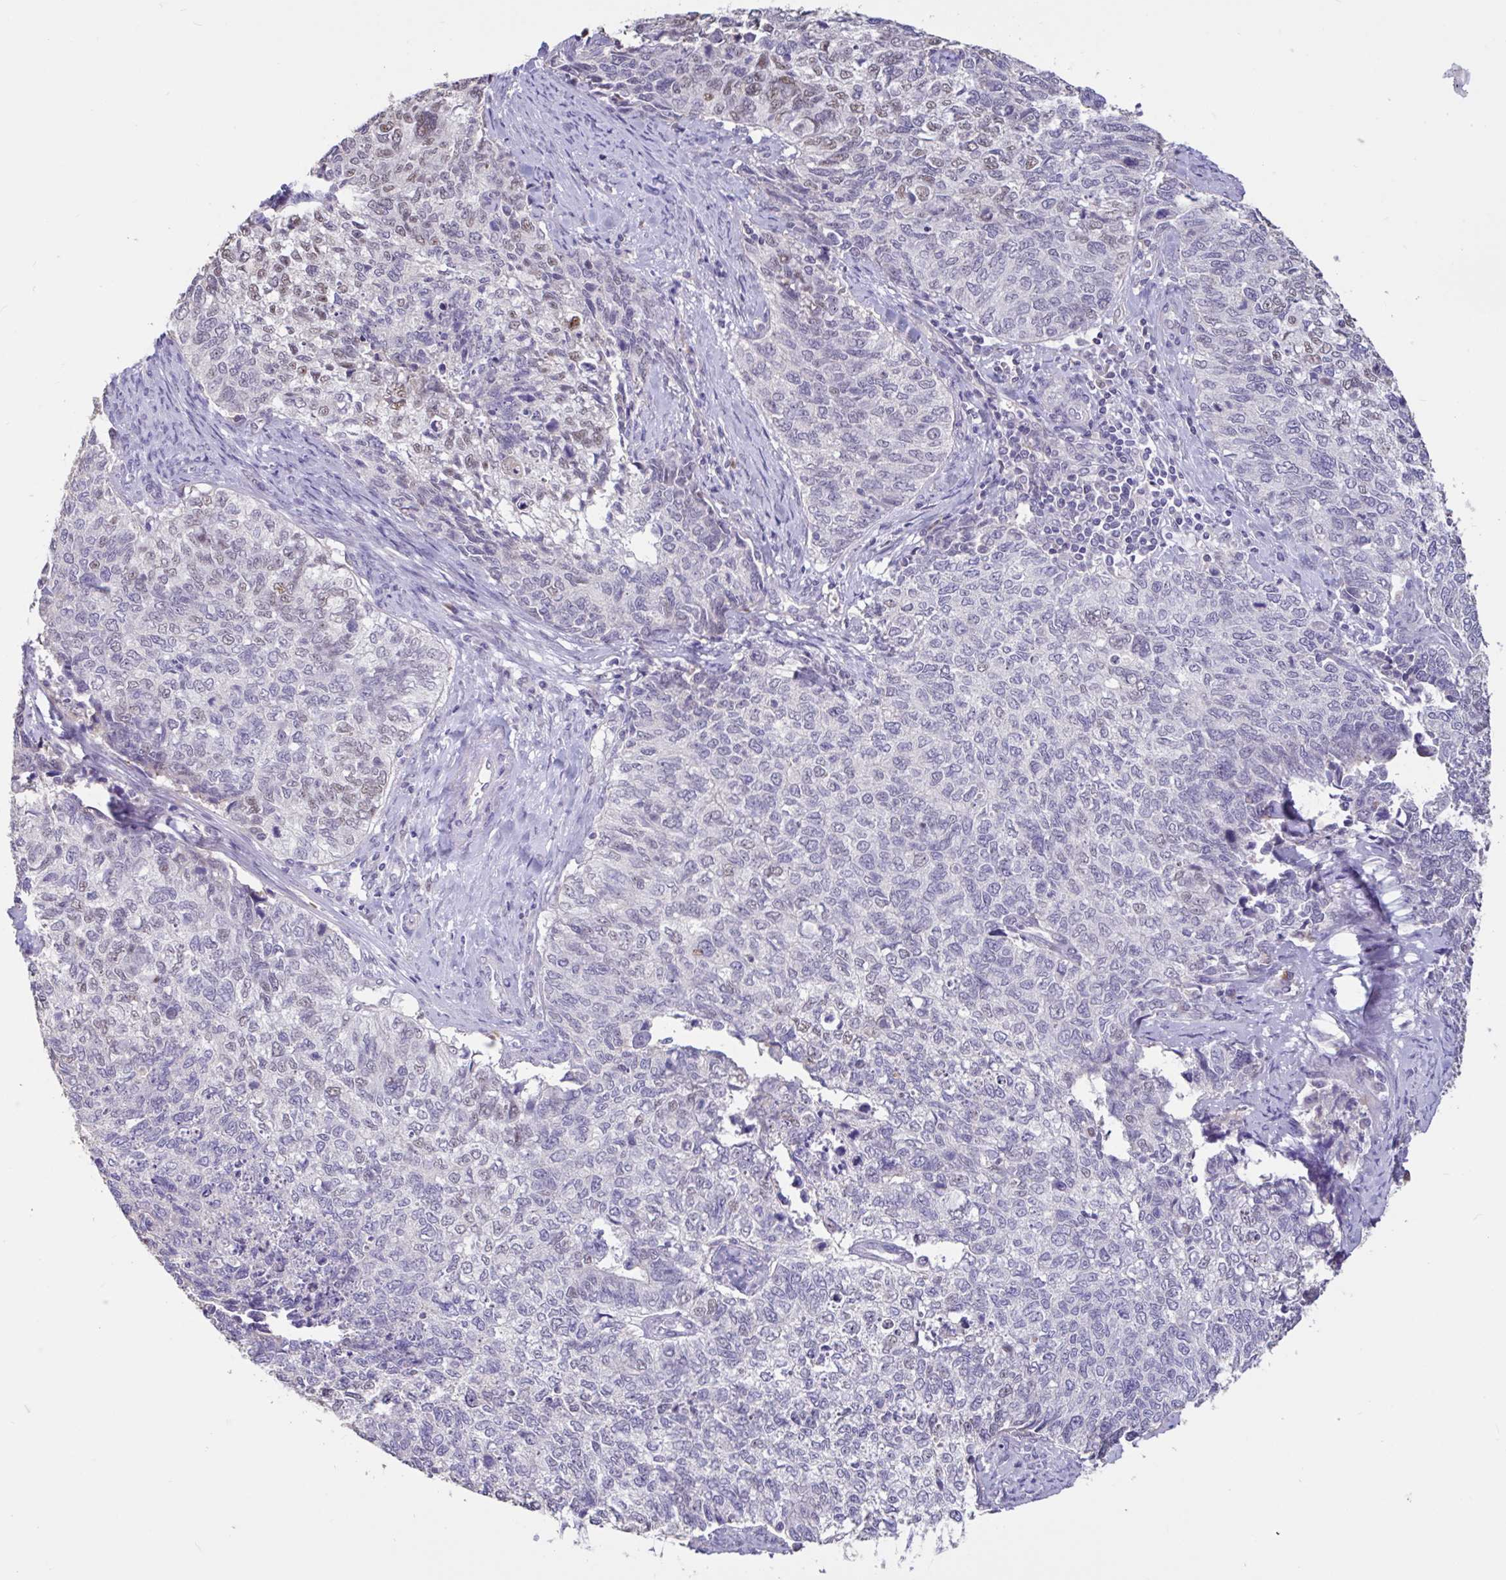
{"staining": {"intensity": "negative", "quantity": "none", "location": "none"}, "tissue": "cervical cancer", "cell_type": "Tumor cells", "image_type": "cancer", "snomed": [{"axis": "morphology", "description": "Adenocarcinoma, NOS"}, {"axis": "topography", "description": "Cervix"}], "caption": "A high-resolution histopathology image shows immunohistochemistry staining of cervical cancer (adenocarcinoma), which exhibits no significant staining in tumor cells.", "gene": "DDX39A", "patient": {"sex": "female", "age": 63}}